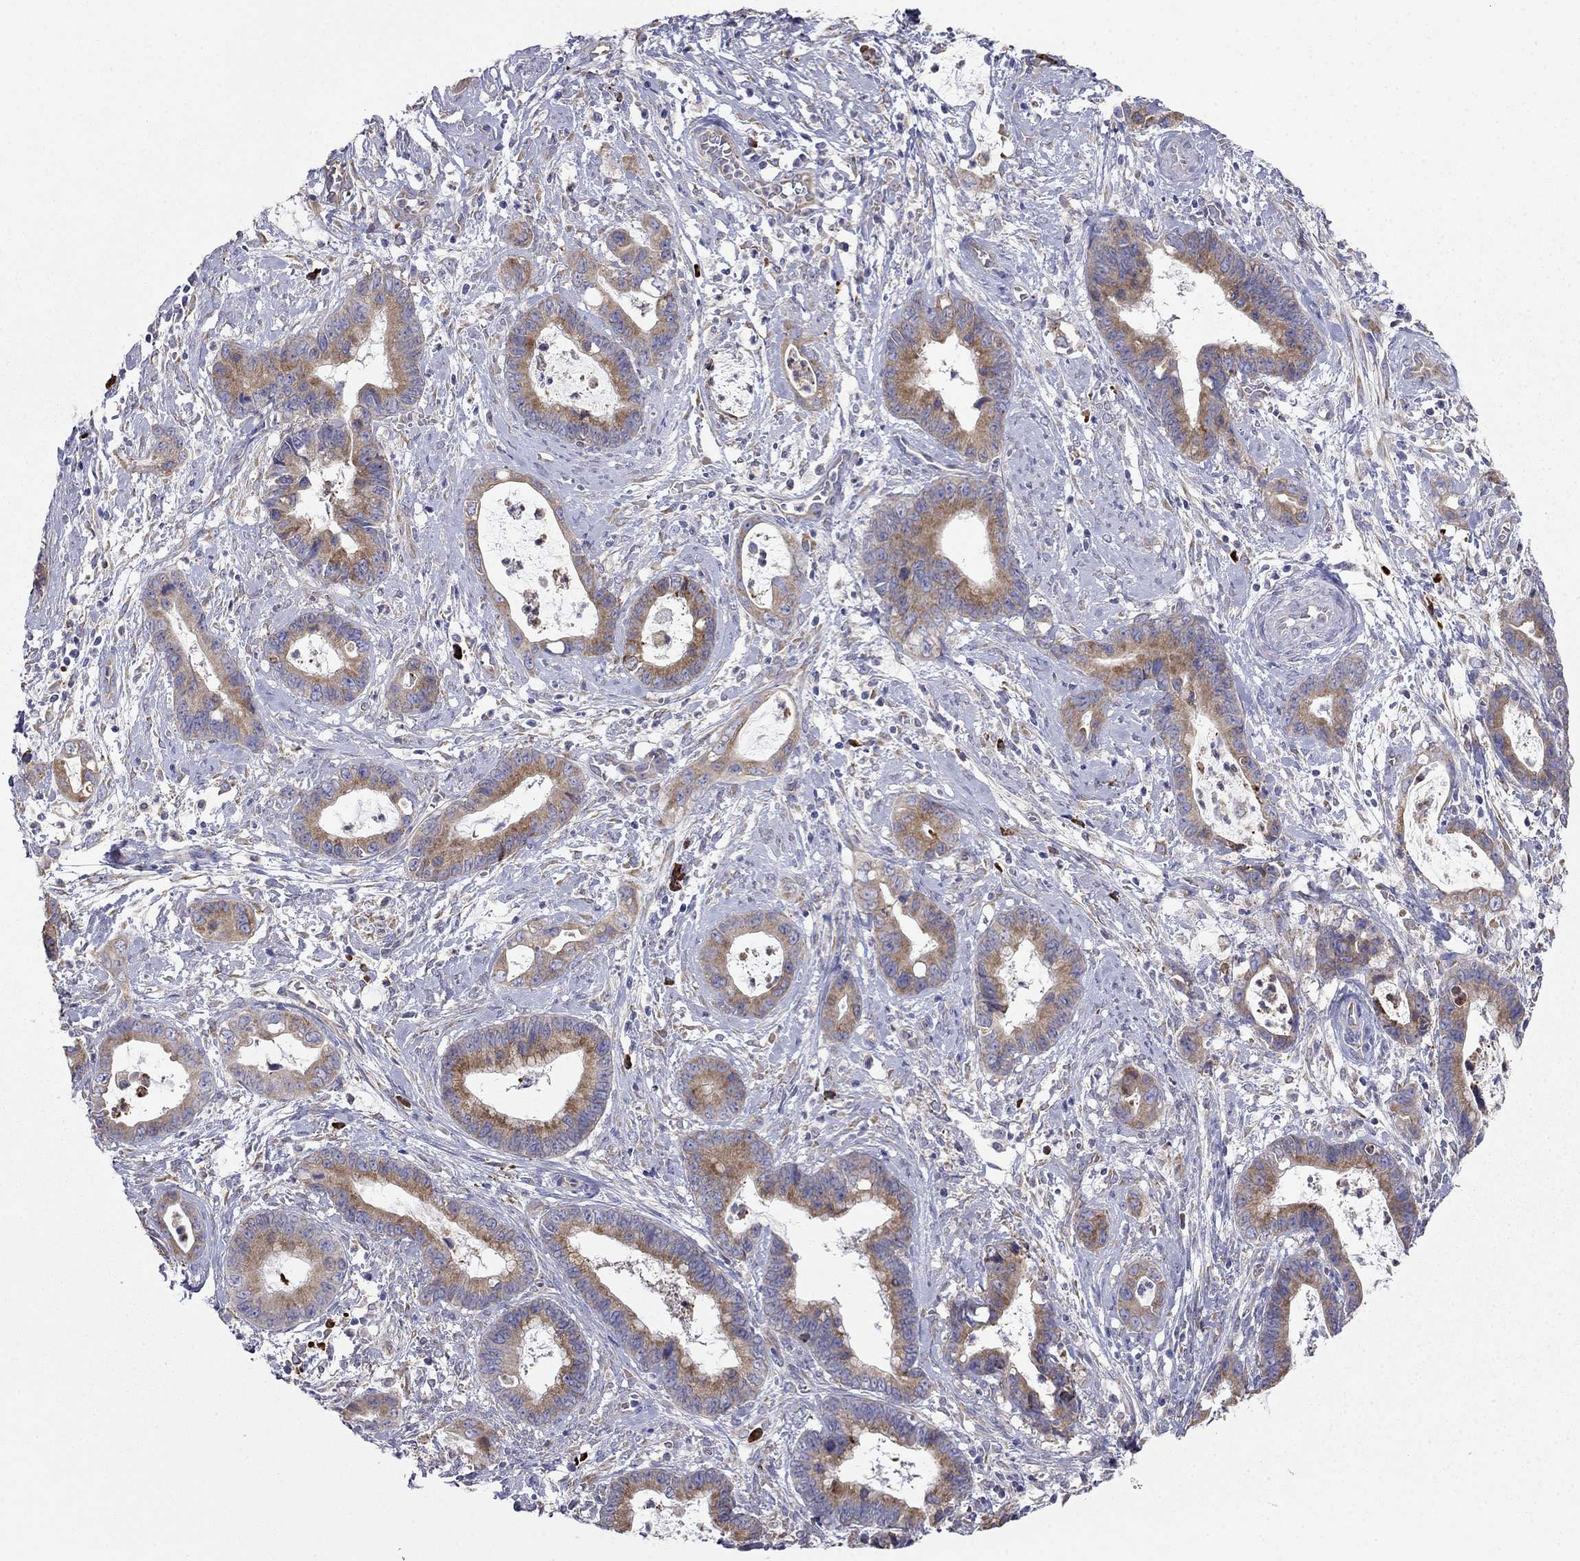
{"staining": {"intensity": "moderate", "quantity": ">75%", "location": "cytoplasmic/membranous"}, "tissue": "cervical cancer", "cell_type": "Tumor cells", "image_type": "cancer", "snomed": [{"axis": "morphology", "description": "Adenocarcinoma, NOS"}, {"axis": "topography", "description": "Cervix"}], "caption": "Immunohistochemistry (IHC) of cervical cancer reveals medium levels of moderate cytoplasmic/membranous positivity in approximately >75% of tumor cells. (Stains: DAB in brown, nuclei in blue, Microscopy: brightfield microscopy at high magnification).", "gene": "LONRF2", "patient": {"sex": "female", "age": 44}}